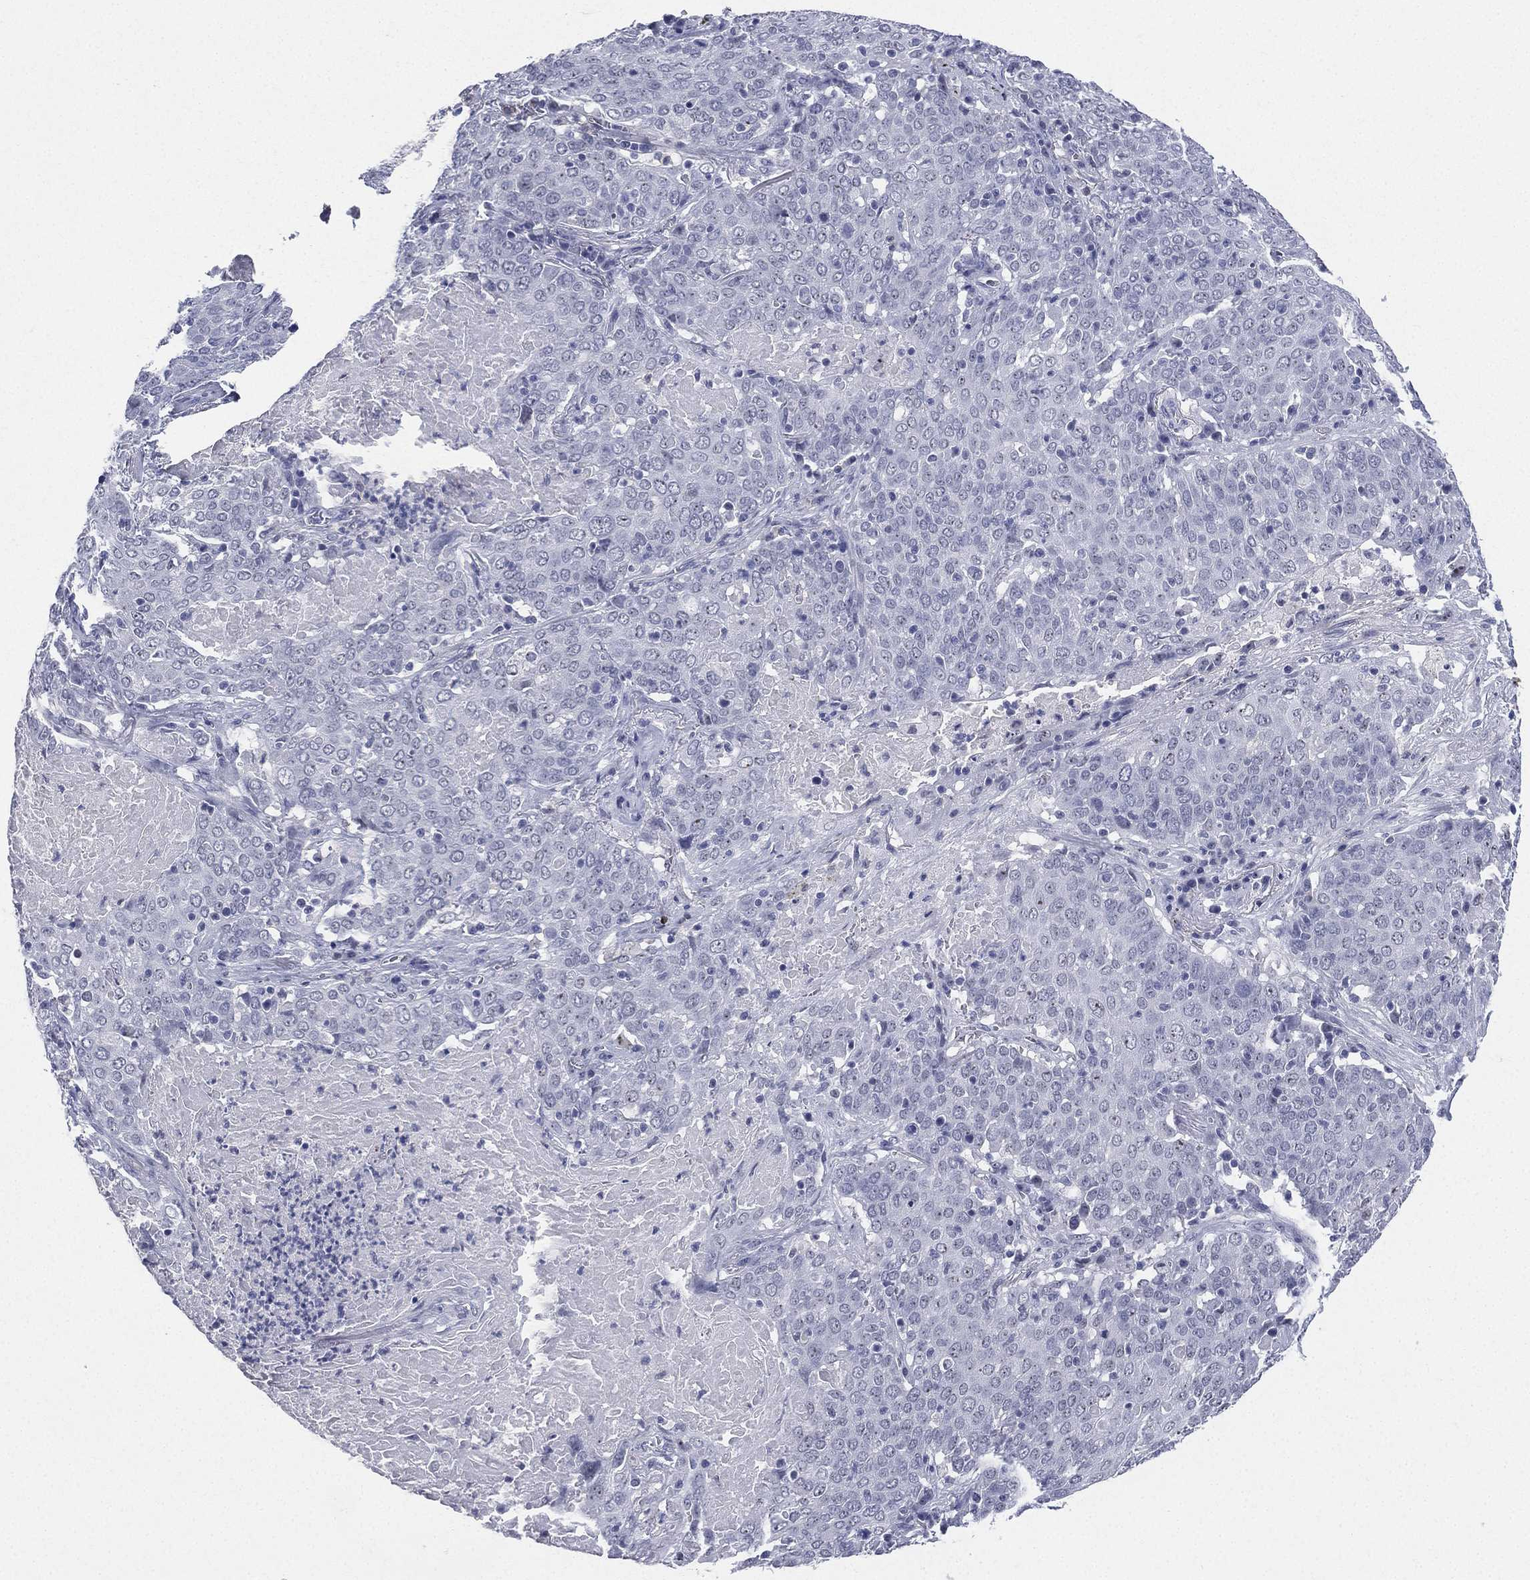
{"staining": {"intensity": "negative", "quantity": "none", "location": "none"}, "tissue": "lung cancer", "cell_type": "Tumor cells", "image_type": "cancer", "snomed": [{"axis": "morphology", "description": "Squamous cell carcinoma, NOS"}, {"axis": "topography", "description": "Lung"}], "caption": "Photomicrograph shows no protein expression in tumor cells of lung cancer (squamous cell carcinoma) tissue.", "gene": "CD22", "patient": {"sex": "male", "age": 82}}